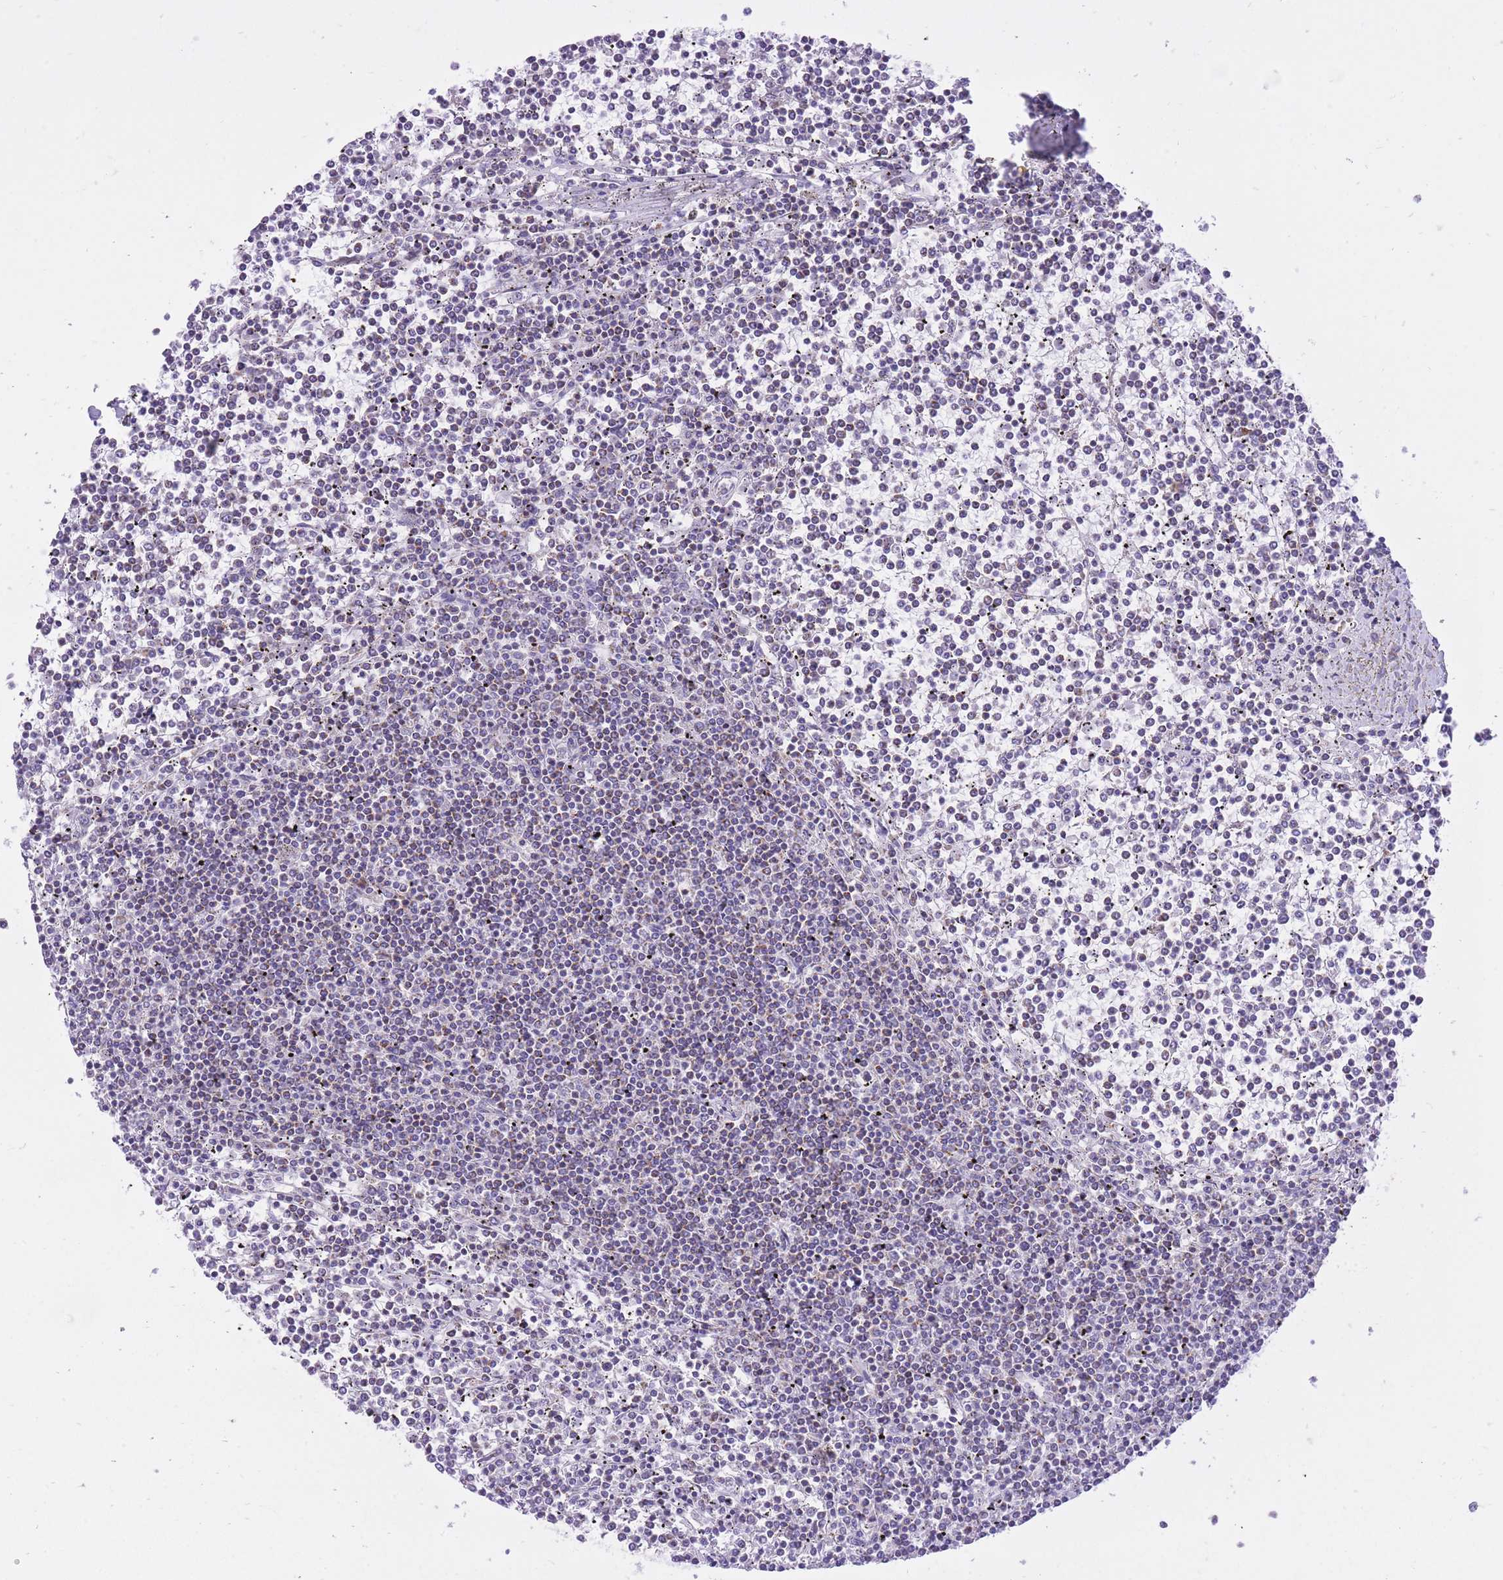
{"staining": {"intensity": "negative", "quantity": "none", "location": "none"}, "tissue": "lymphoma", "cell_type": "Tumor cells", "image_type": "cancer", "snomed": [{"axis": "morphology", "description": "Malignant lymphoma, non-Hodgkin's type, Low grade"}, {"axis": "topography", "description": "Spleen"}], "caption": "Low-grade malignant lymphoma, non-Hodgkin's type stained for a protein using IHC shows no staining tumor cells.", "gene": "DENND2D", "patient": {"sex": "female", "age": 19}}